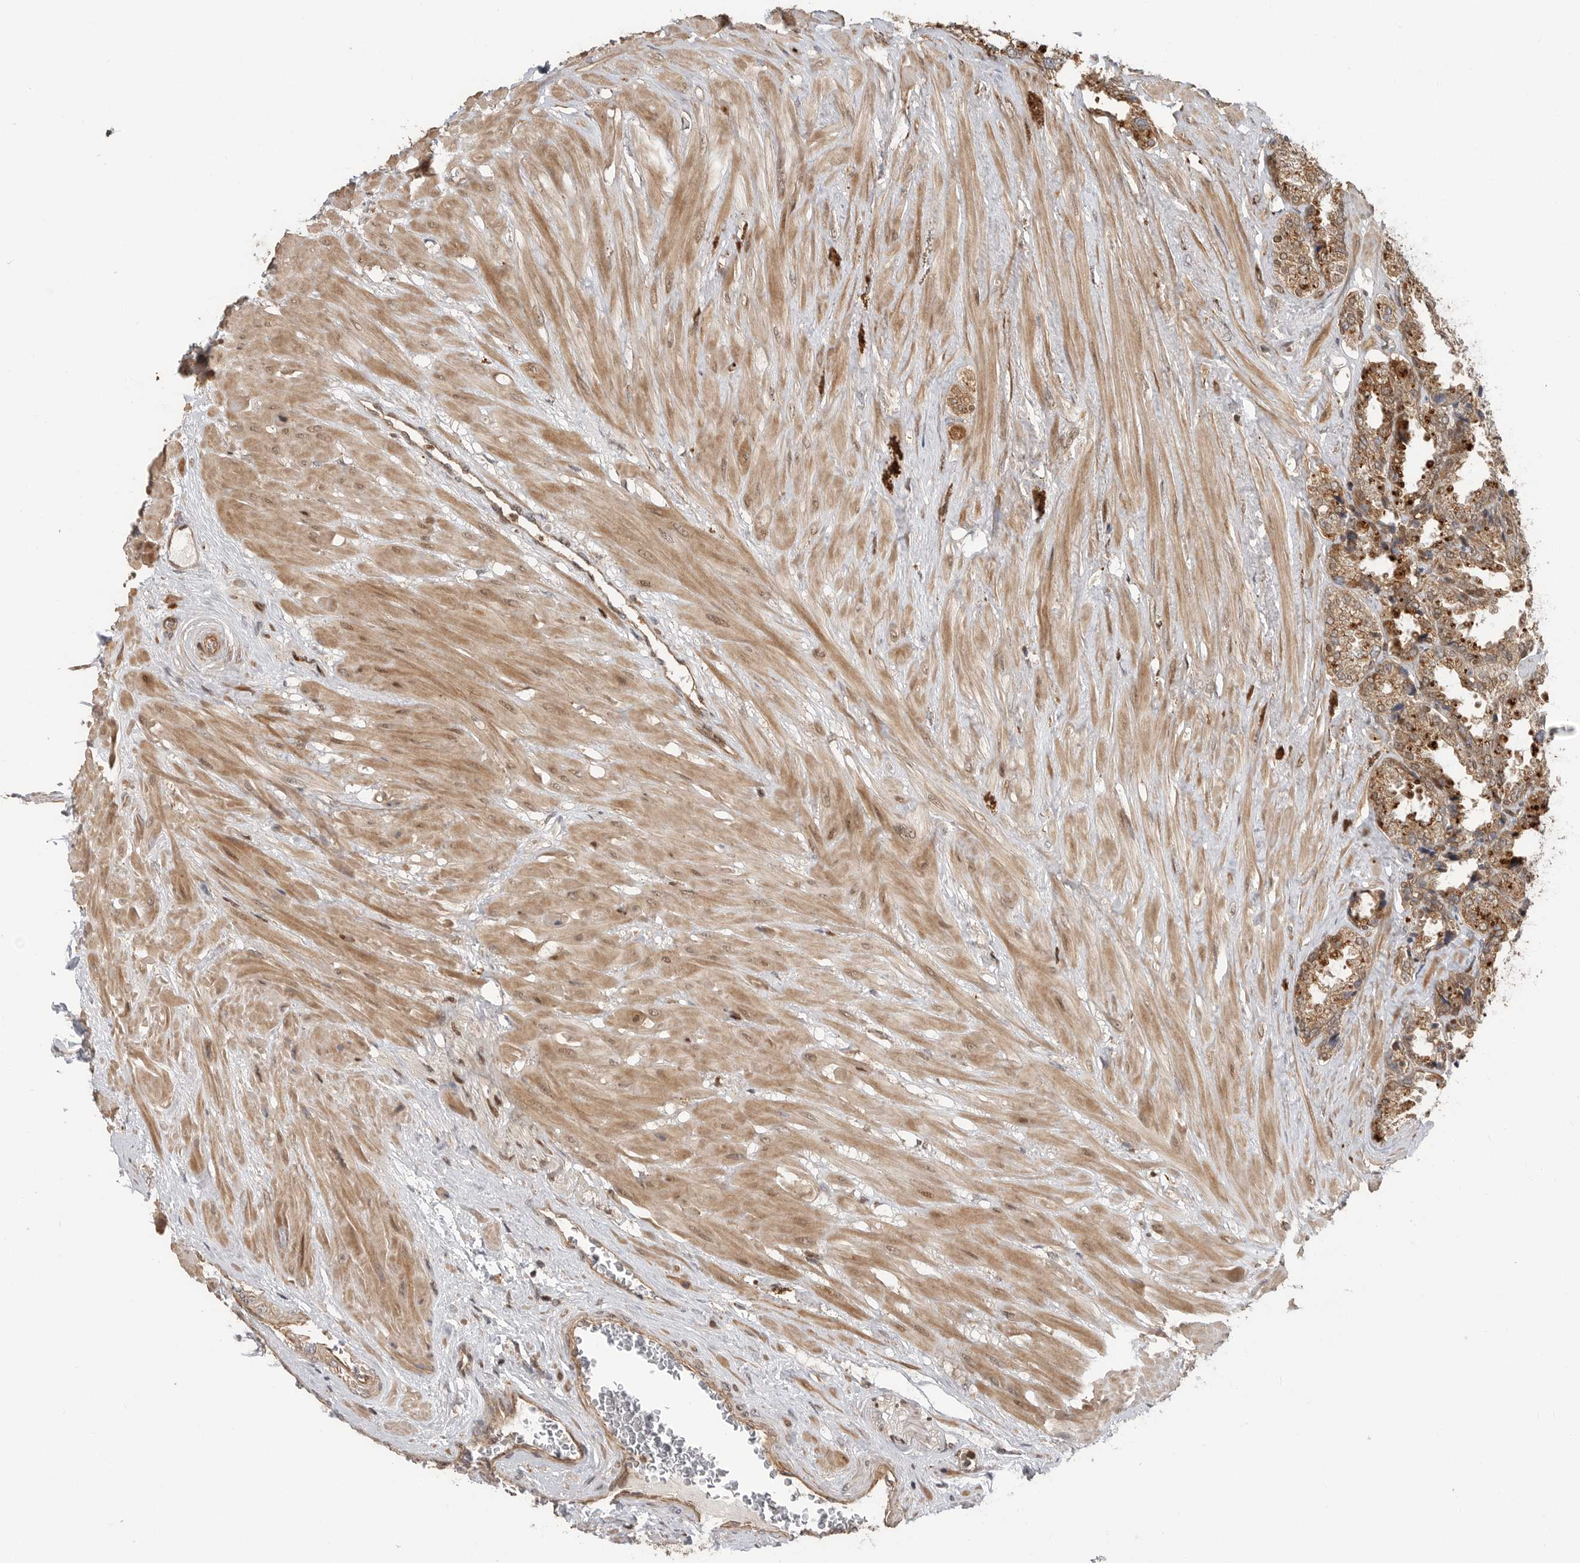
{"staining": {"intensity": "moderate", "quantity": ">75%", "location": "cytoplasmic/membranous,nuclear"}, "tissue": "seminal vesicle", "cell_type": "Glandular cells", "image_type": "normal", "snomed": [{"axis": "morphology", "description": "Normal tissue, NOS"}, {"axis": "topography", "description": "Seminal veicle"}], "caption": "Immunohistochemical staining of benign human seminal vesicle displays medium levels of moderate cytoplasmic/membranous,nuclear positivity in approximately >75% of glandular cells. The protein is stained brown, and the nuclei are stained in blue (DAB IHC with brightfield microscopy, high magnification).", "gene": "STRAP", "patient": {"sex": "male", "age": 46}}